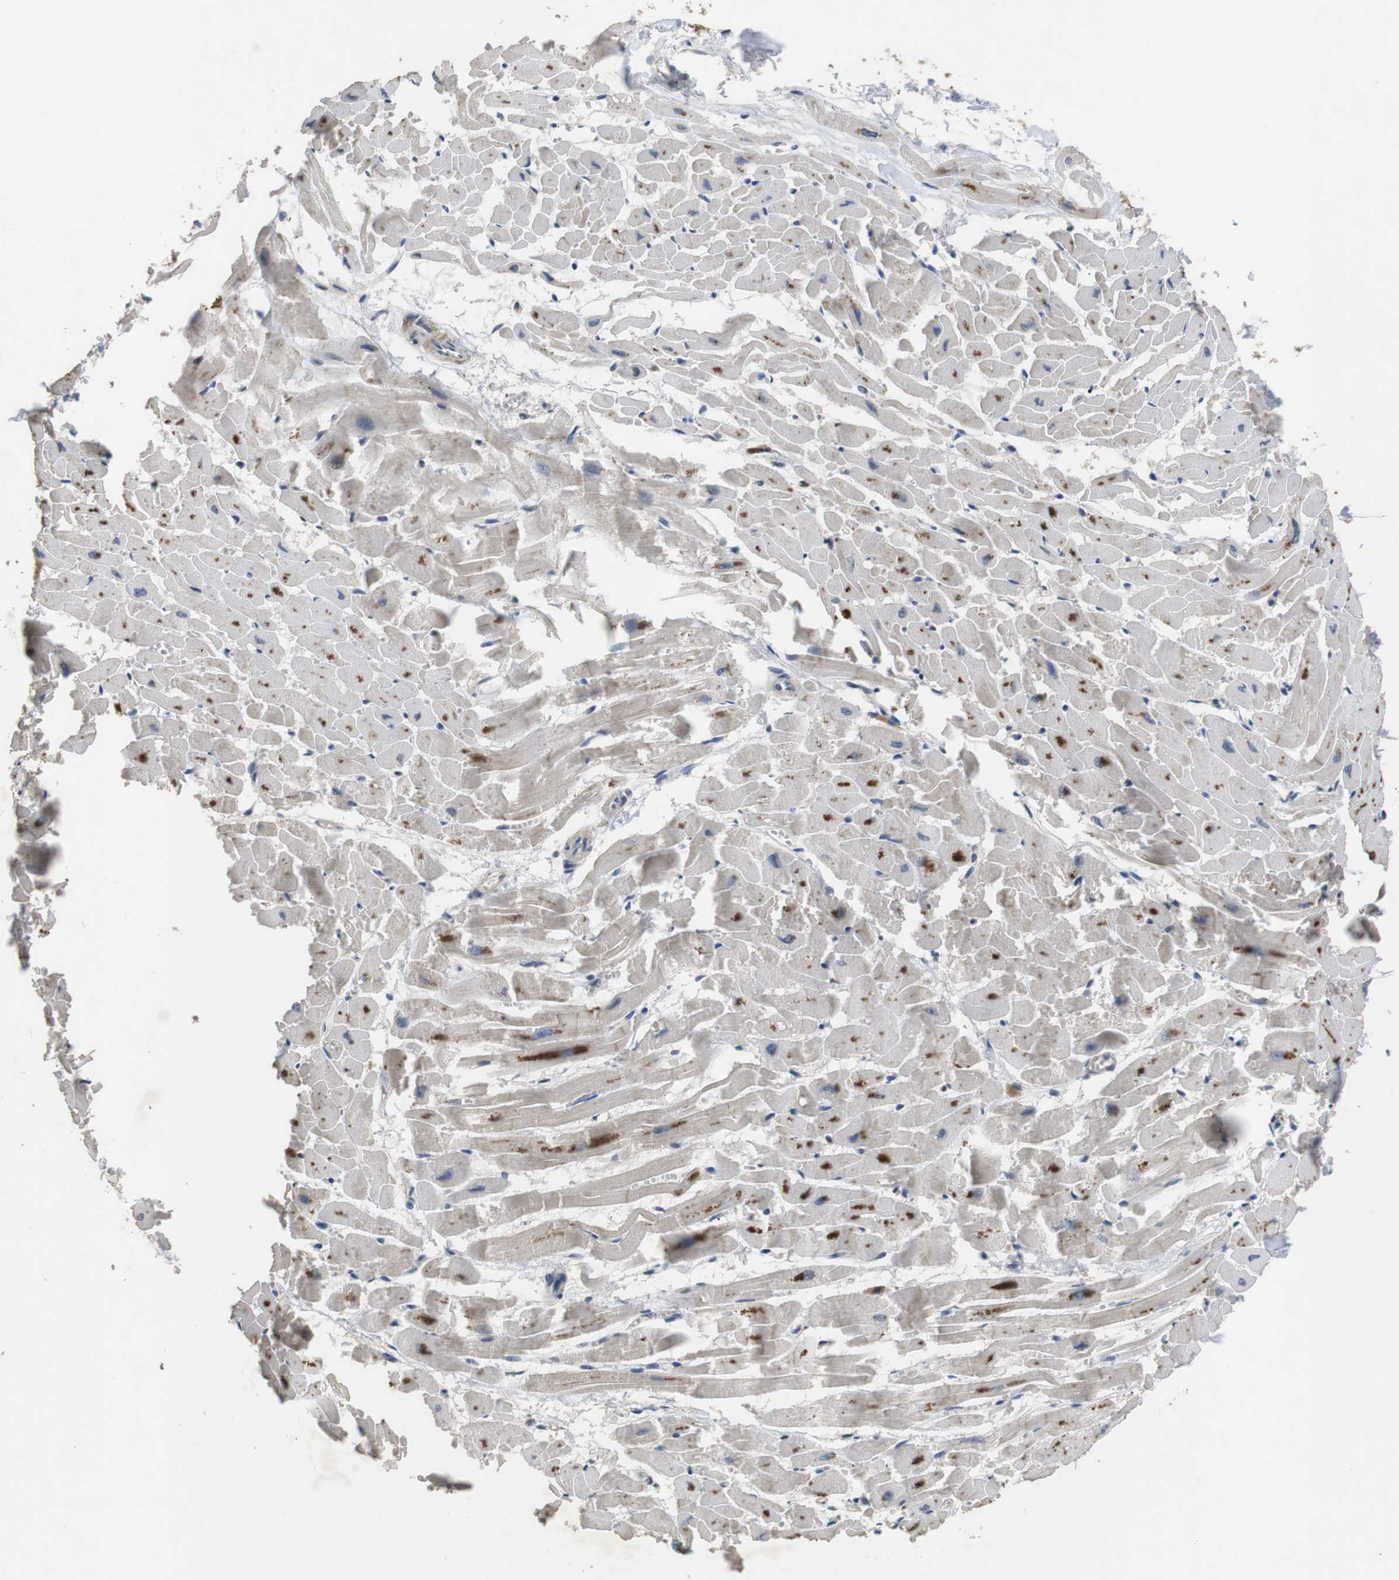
{"staining": {"intensity": "moderate", "quantity": "25%-75%", "location": "cytoplasmic/membranous"}, "tissue": "heart muscle", "cell_type": "Cardiomyocytes", "image_type": "normal", "snomed": [{"axis": "morphology", "description": "Normal tissue, NOS"}, {"axis": "topography", "description": "Heart"}], "caption": "Immunohistochemistry (IHC) staining of benign heart muscle, which reveals medium levels of moderate cytoplasmic/membranous staining in approximately 25%-75% of cardiomyocytes indicating moderate cytoplasmic/membranous protein expression. The staining was performed using DAB (brown) for protein detection and nuclei were counterstained in hematoxylin (blue).", "gene": "ADGRL3", "patient": {"sex": "female", "age": 19}}